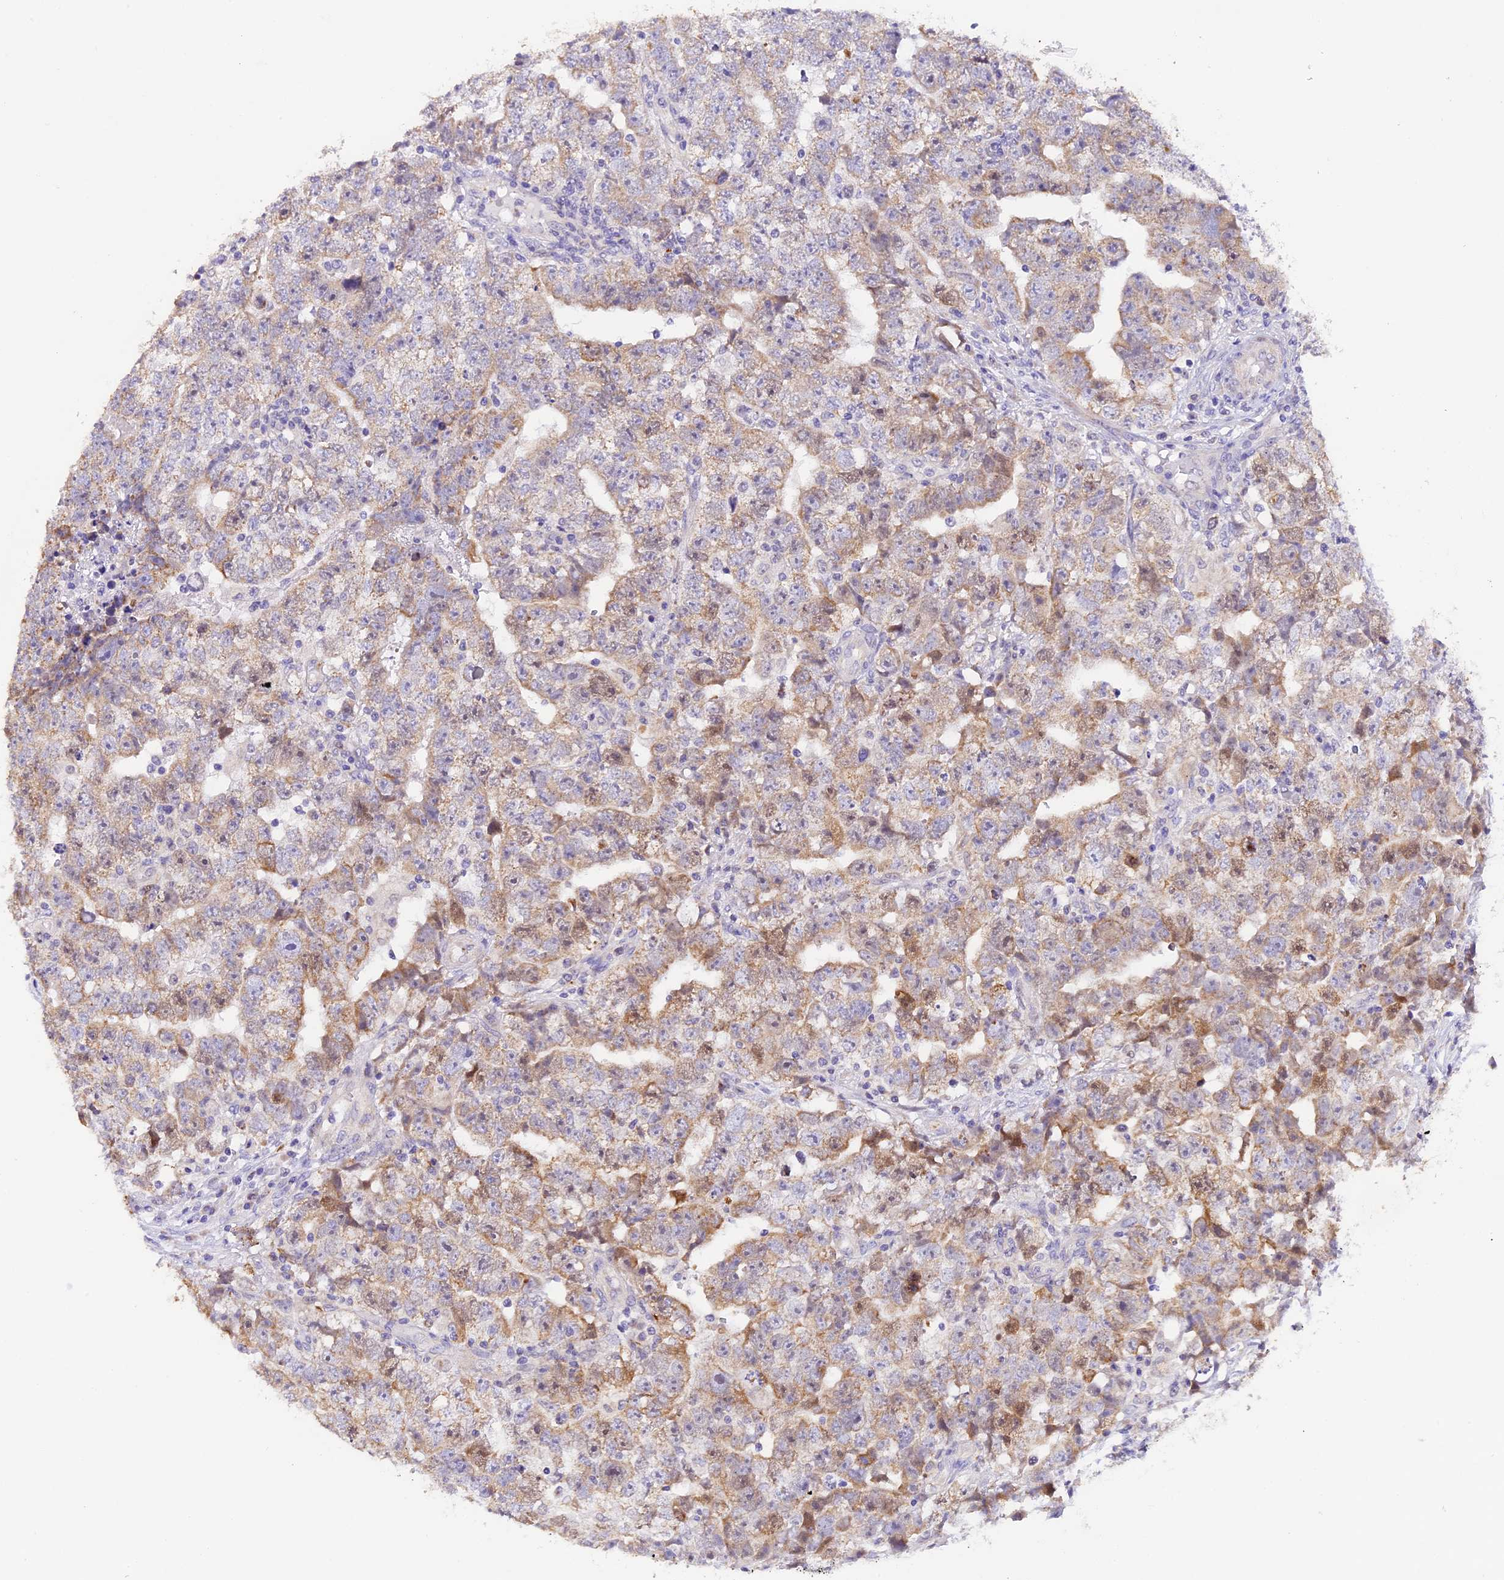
{"staining": {"intensity": "weak", "quantity": "25%-75%", "location": "cytoplasmic/membranous"}, "tissue": "testis cancer", "cell_type": "Tumor cells", "image_type": "cancer", "snomed": [{"axis": "morphology", "description": "Carcinoma, Embryonal, NOS"}, {"axis": "topography", "description": "Testis"}], "caption": "Immunohistochemistry image of testis cancer stained for a protein (brown), which shows low levels of weak cytoplasmic/membranous expression in approximately 25%-75% of tumor cells.", "gene": "PKIA", "patient": {"sex": "male", "age": 25}}